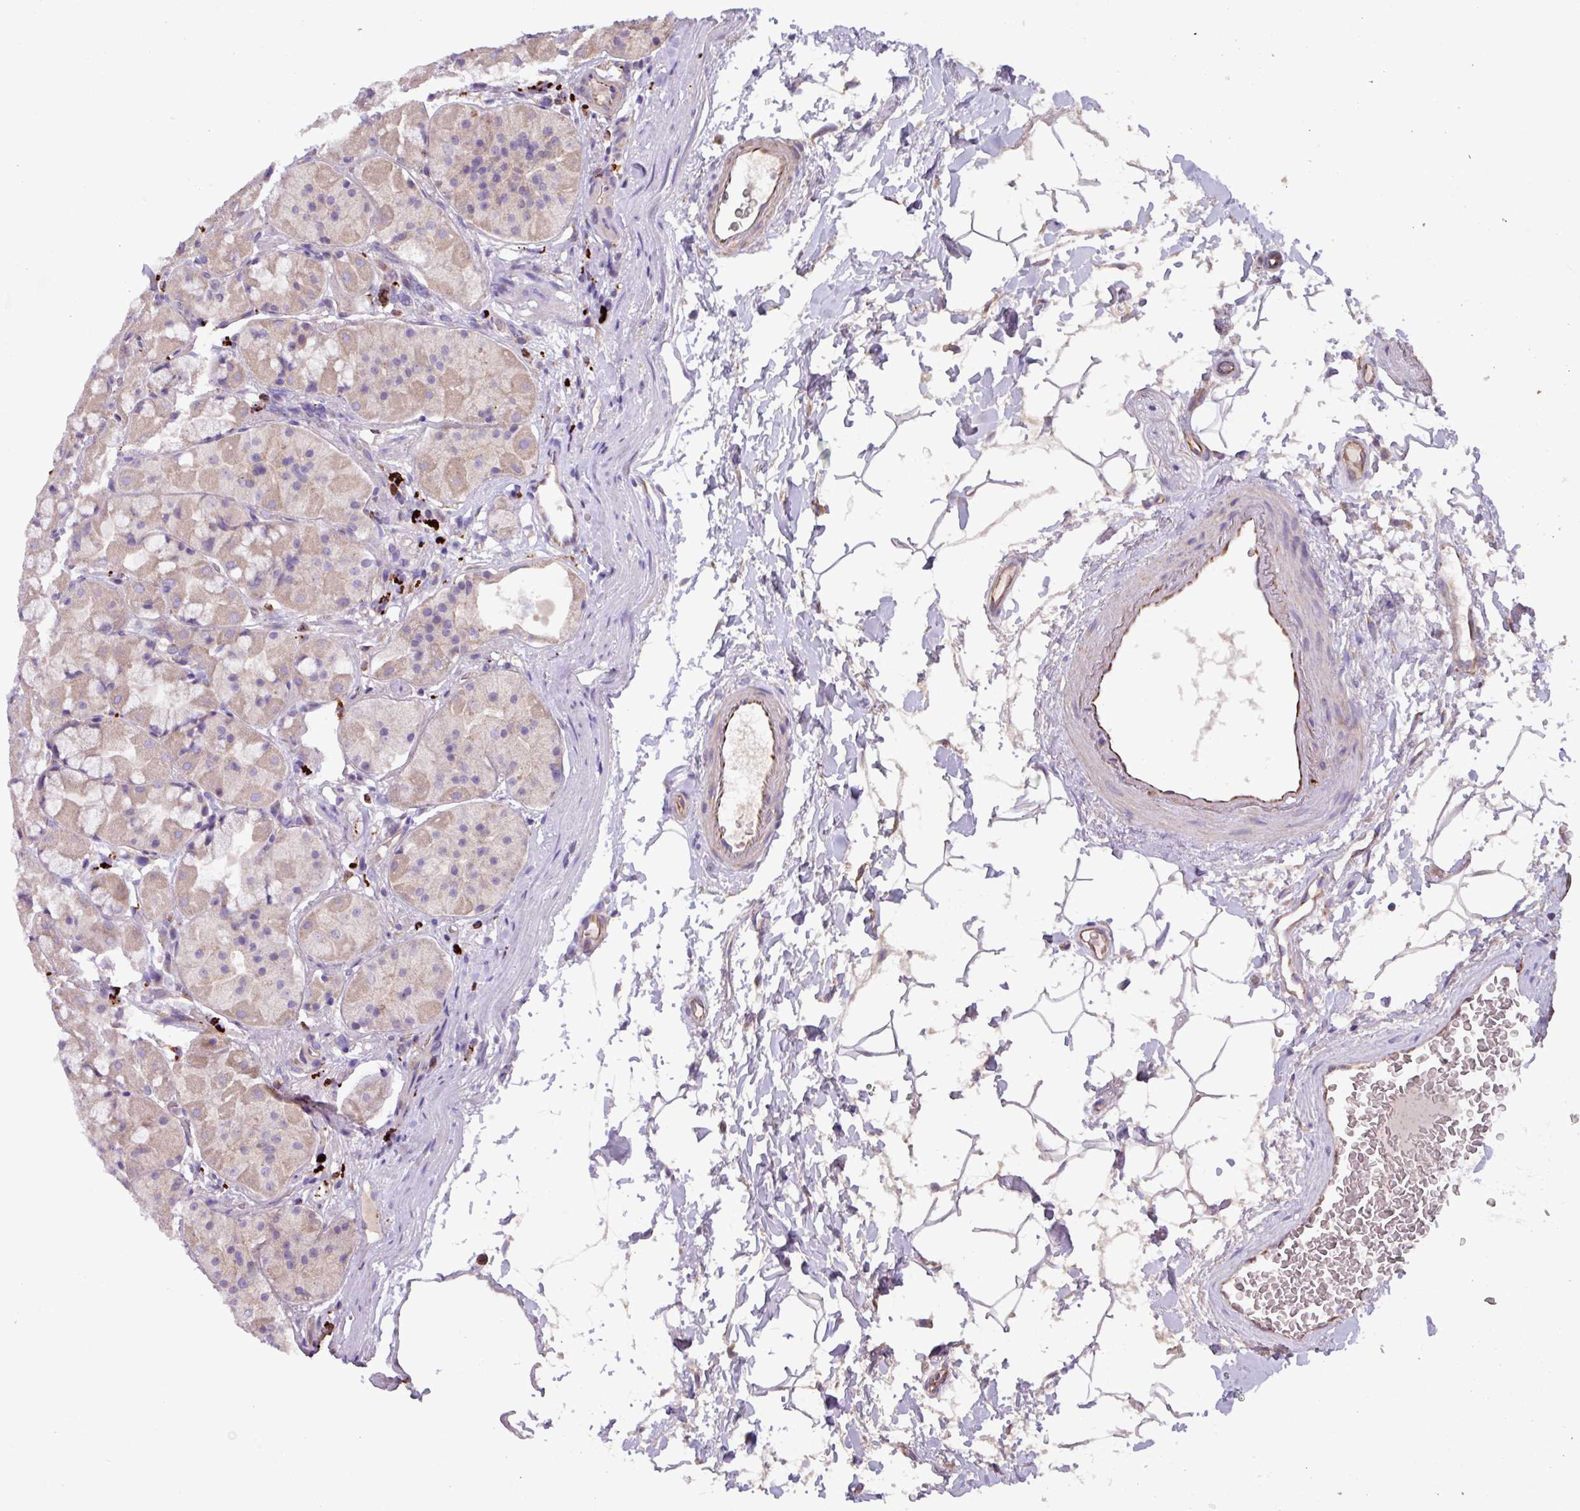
{"staining": {"intensity": "weak", "quantity": "25%-75%", "location": "cytoplasmic/membranous"}, "tissue": "stomach", "cell_type": "Glandular cells", "image_type": "normal", "snomed": [{"axis": "morphology", "description": "Normal tissue, NOS"}, {"axis": "topography", "description": "Stomach"}], "caption": "Immunohistochemistry staining of unremarkable stomach, which displays low levels of weak cytoplasmic/membranous positivity in about 25%-75% of glandular cells indicating weak cytoplasmic/membranous protein expression. The staining was performed using DAB (brown) for protein detection and nuclei were counterstained in hematoxylin (blue).", "gene": "MRM2", "patient": {"sex": "male", "age": 57}}